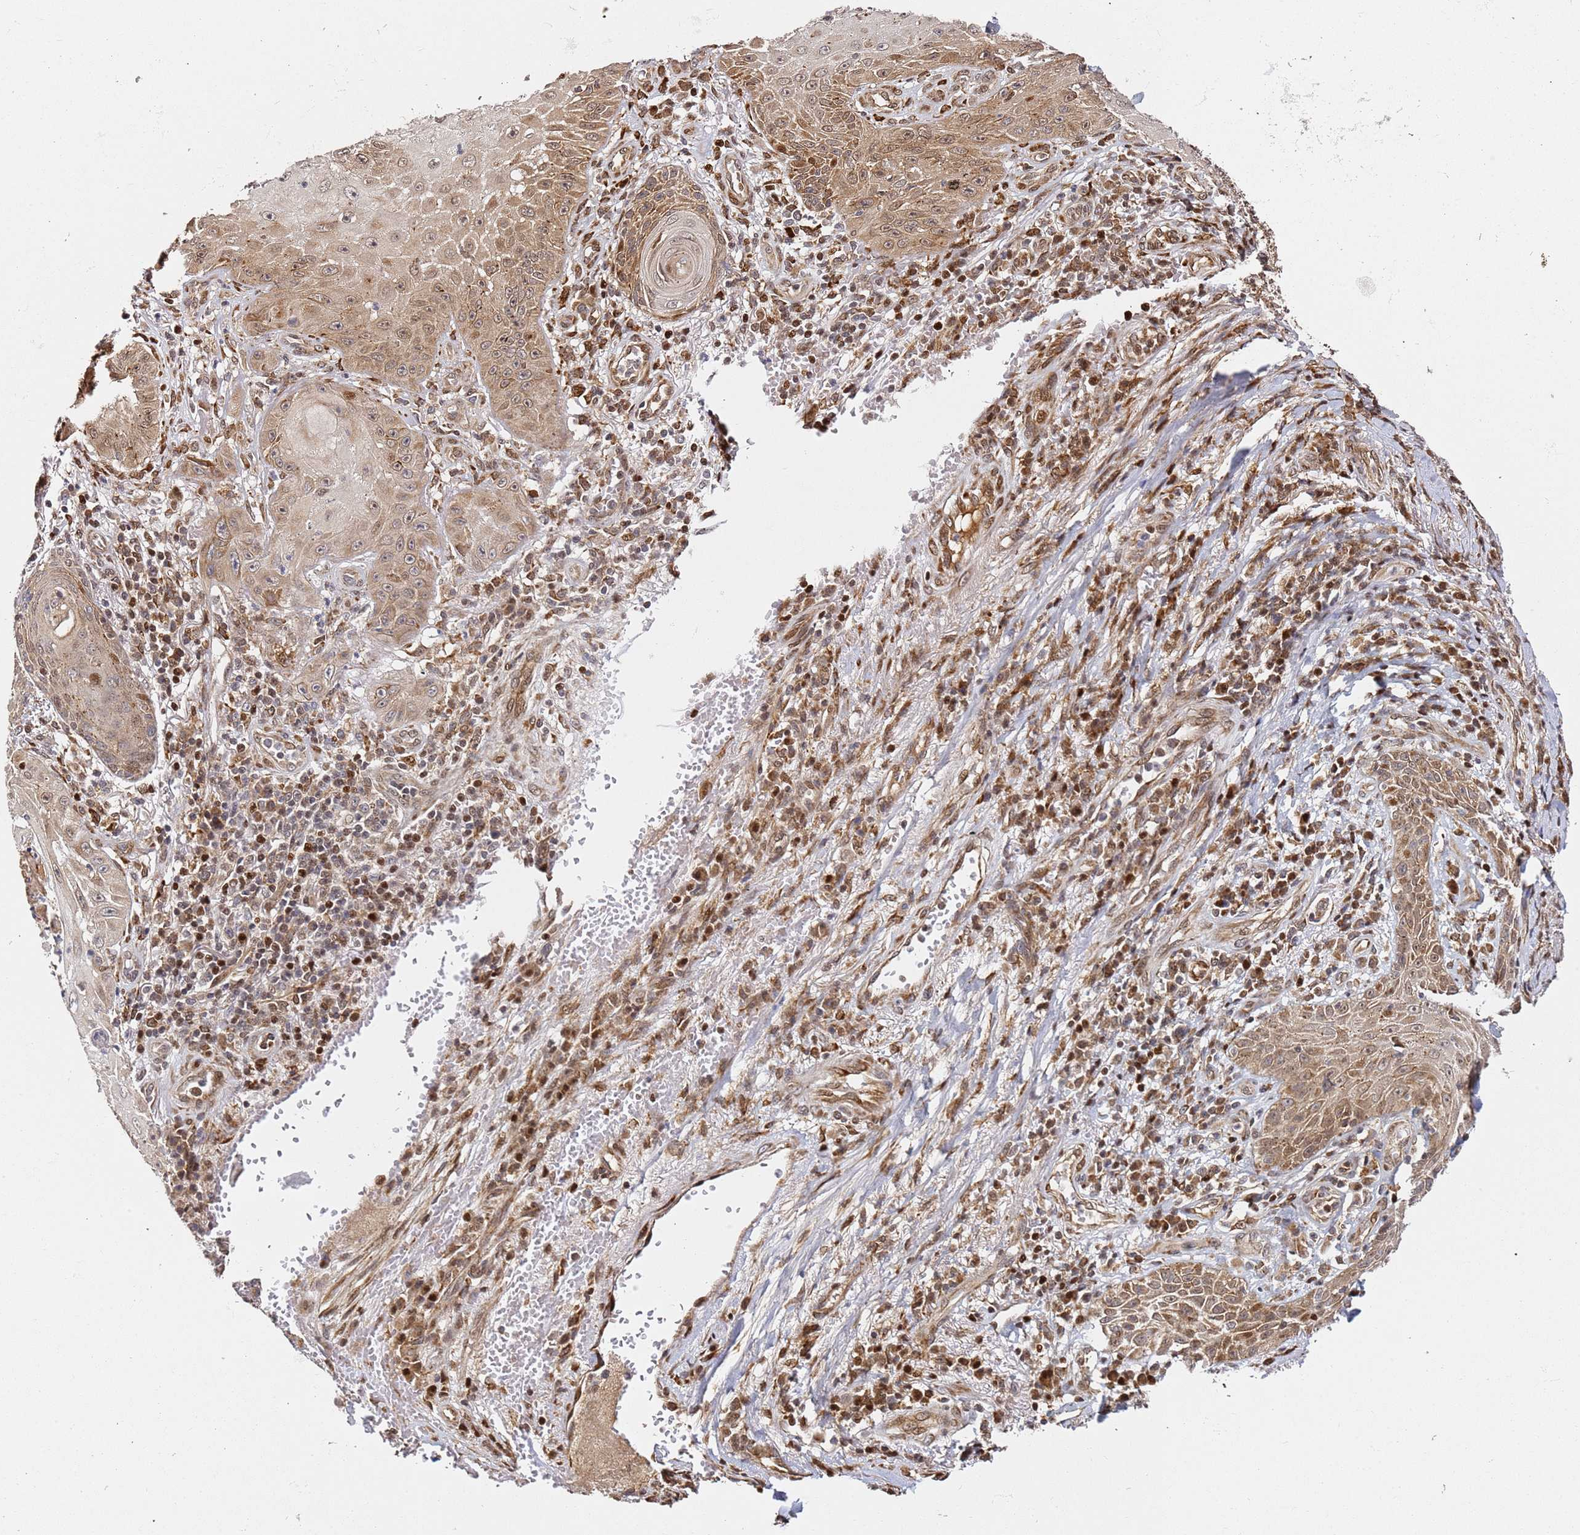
{"staining": {"intensity": "moderate", "quantity": ">75%", "location": "cytoplasmic/membranous,nuclear"}, "tissue": "skin cancer", "cell_type": "Tumor cells", "image_type": "cancer", "snomed": [{"axis": "morphology", "description": "Squamous cell carcinoma, NOS"}, {"axis": "topography", "description": "Skin"}], "caption": "Human skin cancer (squamous cell carcinoma) stained with a protein marker shows moderate staining in tumor cells.", "gene": "SMOX", "patient": {"sex": "male", "age": 70}}